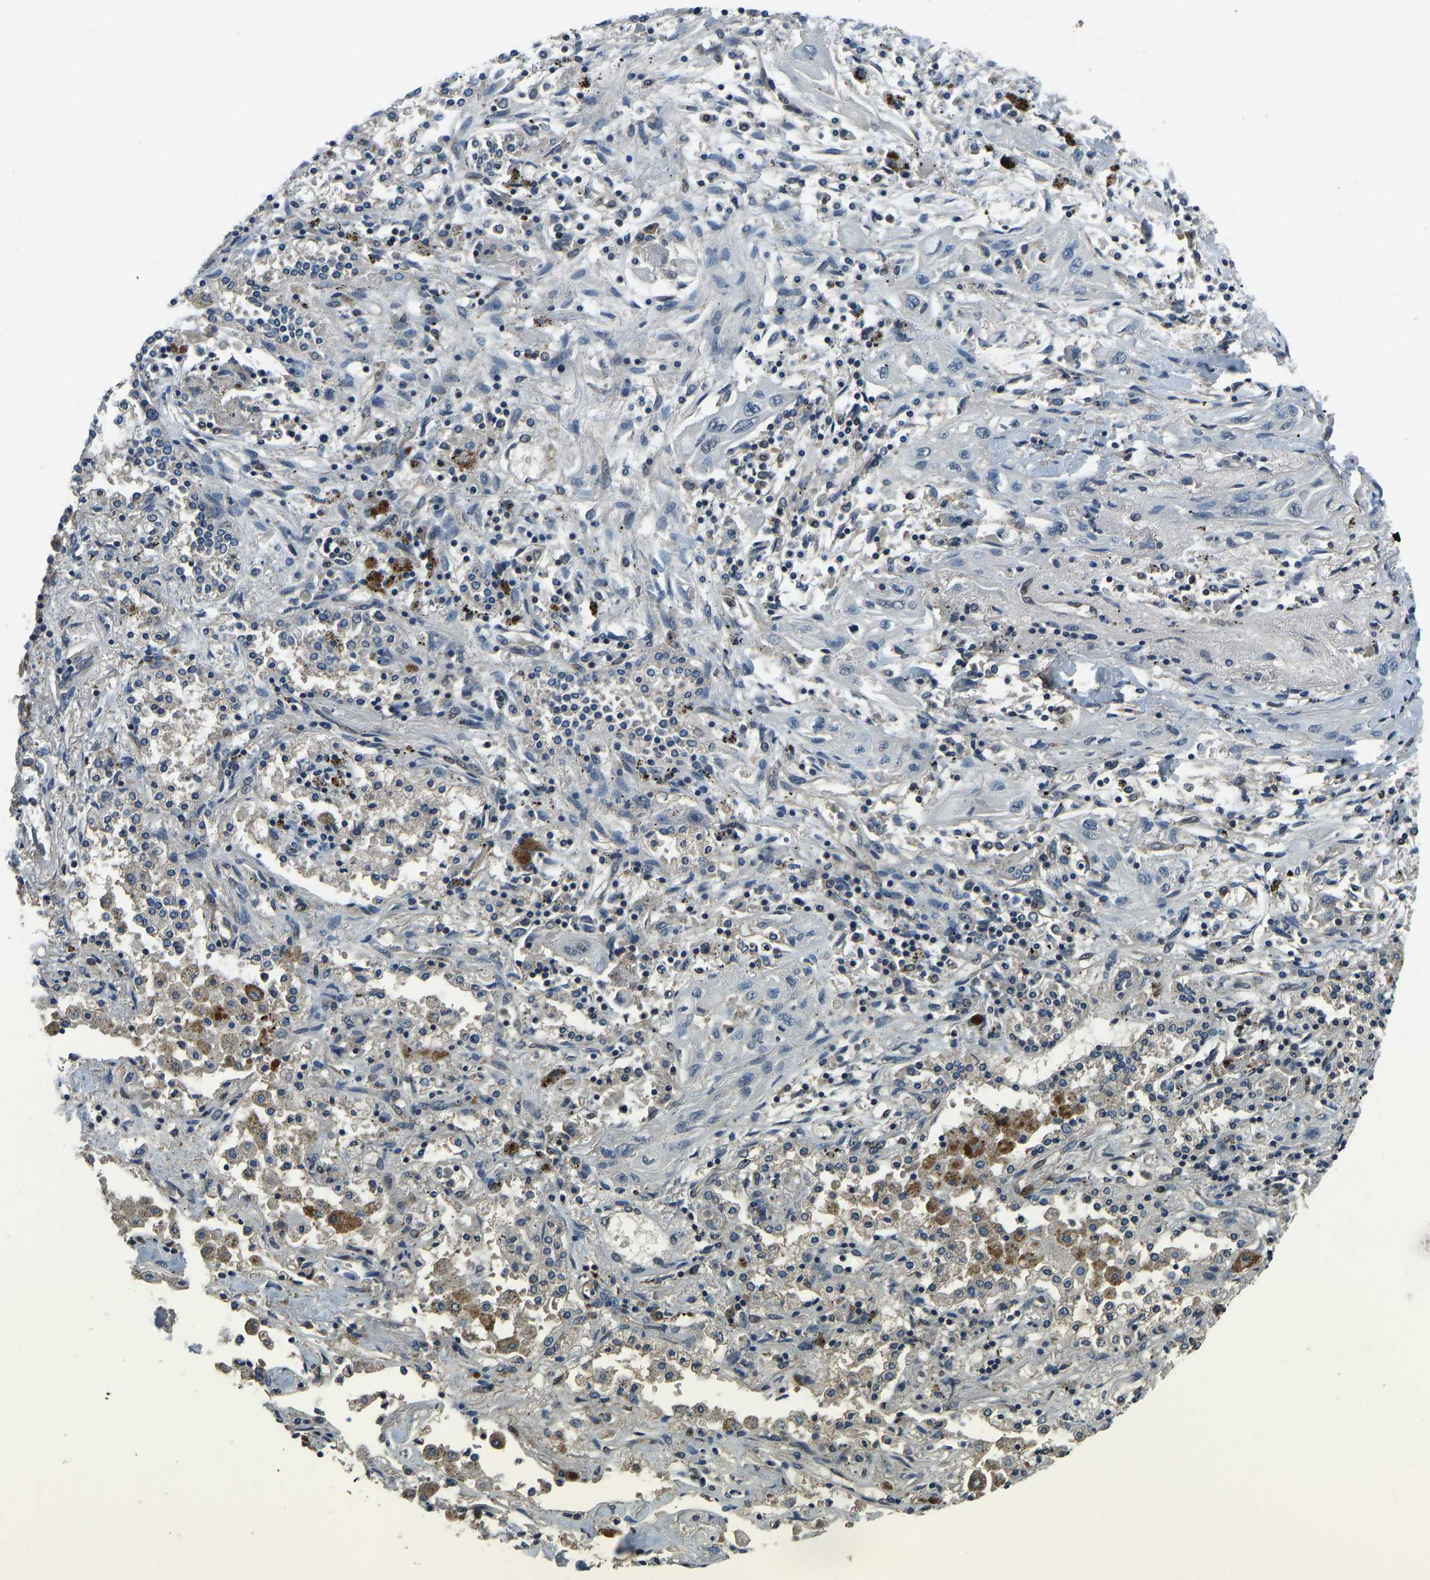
{"staining": {"intensity": "negative", "quantity": "none", "location": "none"}, "tissue": "lung cancer", "cell_type": "Tumor cells", "image_type": "cancer", "snomed": [{"axis": "morphology", "description": "Squamous cell carcinoma, NOS"}, {"axis": "topography", "description": "Lung"}], "caption": "The histopathology image exhibits no staining of tumor cells in lung cancer (squamous cell carcinoma). (IHC, brightfield microscopy, high magnification).", "gene": "TOX4", "patient": {"sex": "female", "age": 47}}